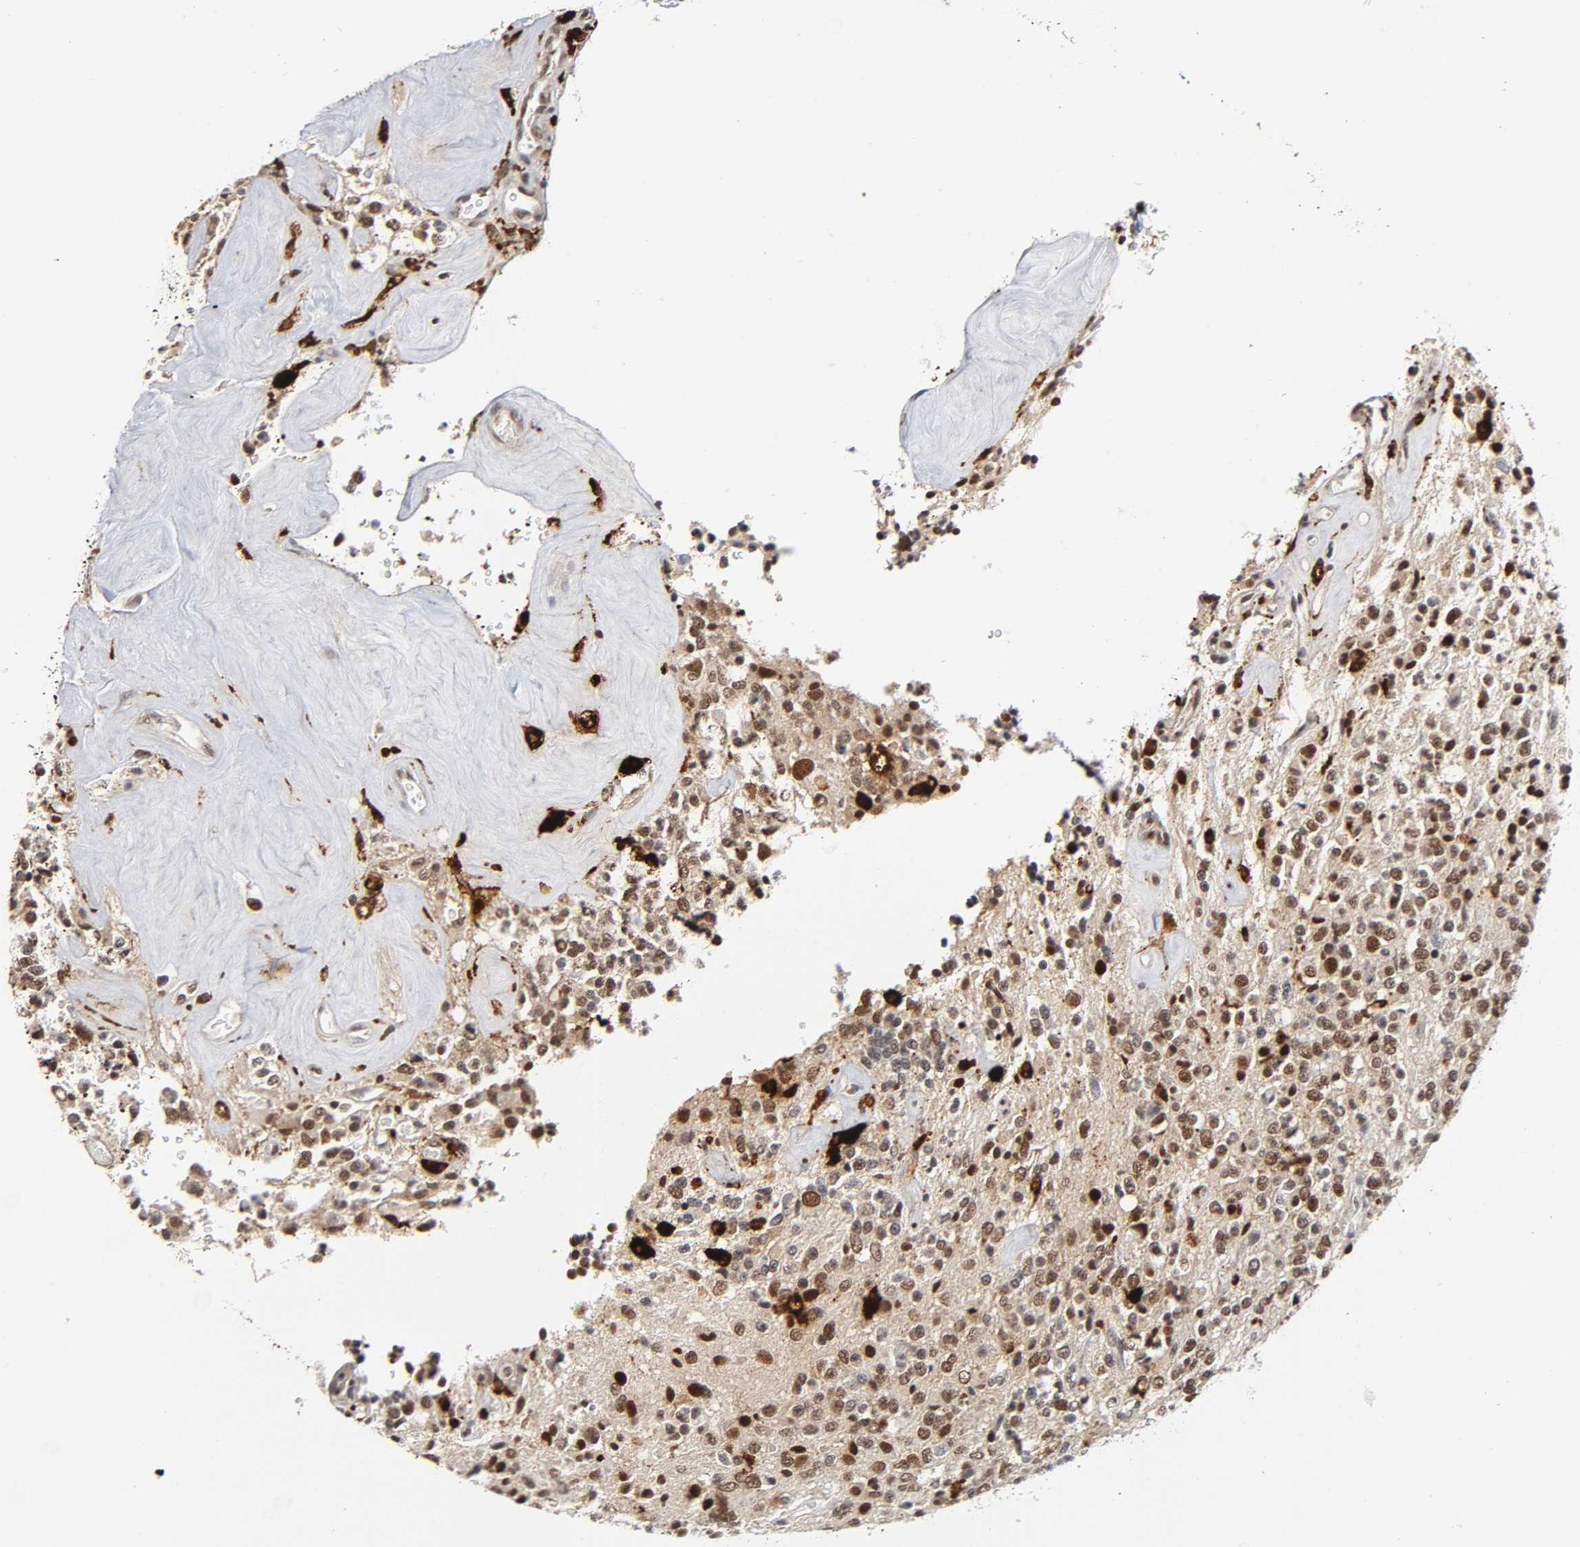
{"staining": {"intensity": "moderate", "quantity": ">75%", "location": "nuclear"}, "tissue": "glioma", "cell_type": "Tumor cells", "image_type": "cancer", "snomed": [{"axis": "morphology", "description": "Glioma, malignant, High grade"}, {"axis": "topography", "description": "pancreas cauda"}], "caption": "Moderate nuclear expression is seen in about >75% of tumor cells in glioma.", "gene": "KAT2B", "patient": {"sex": "male", "age": 60}}